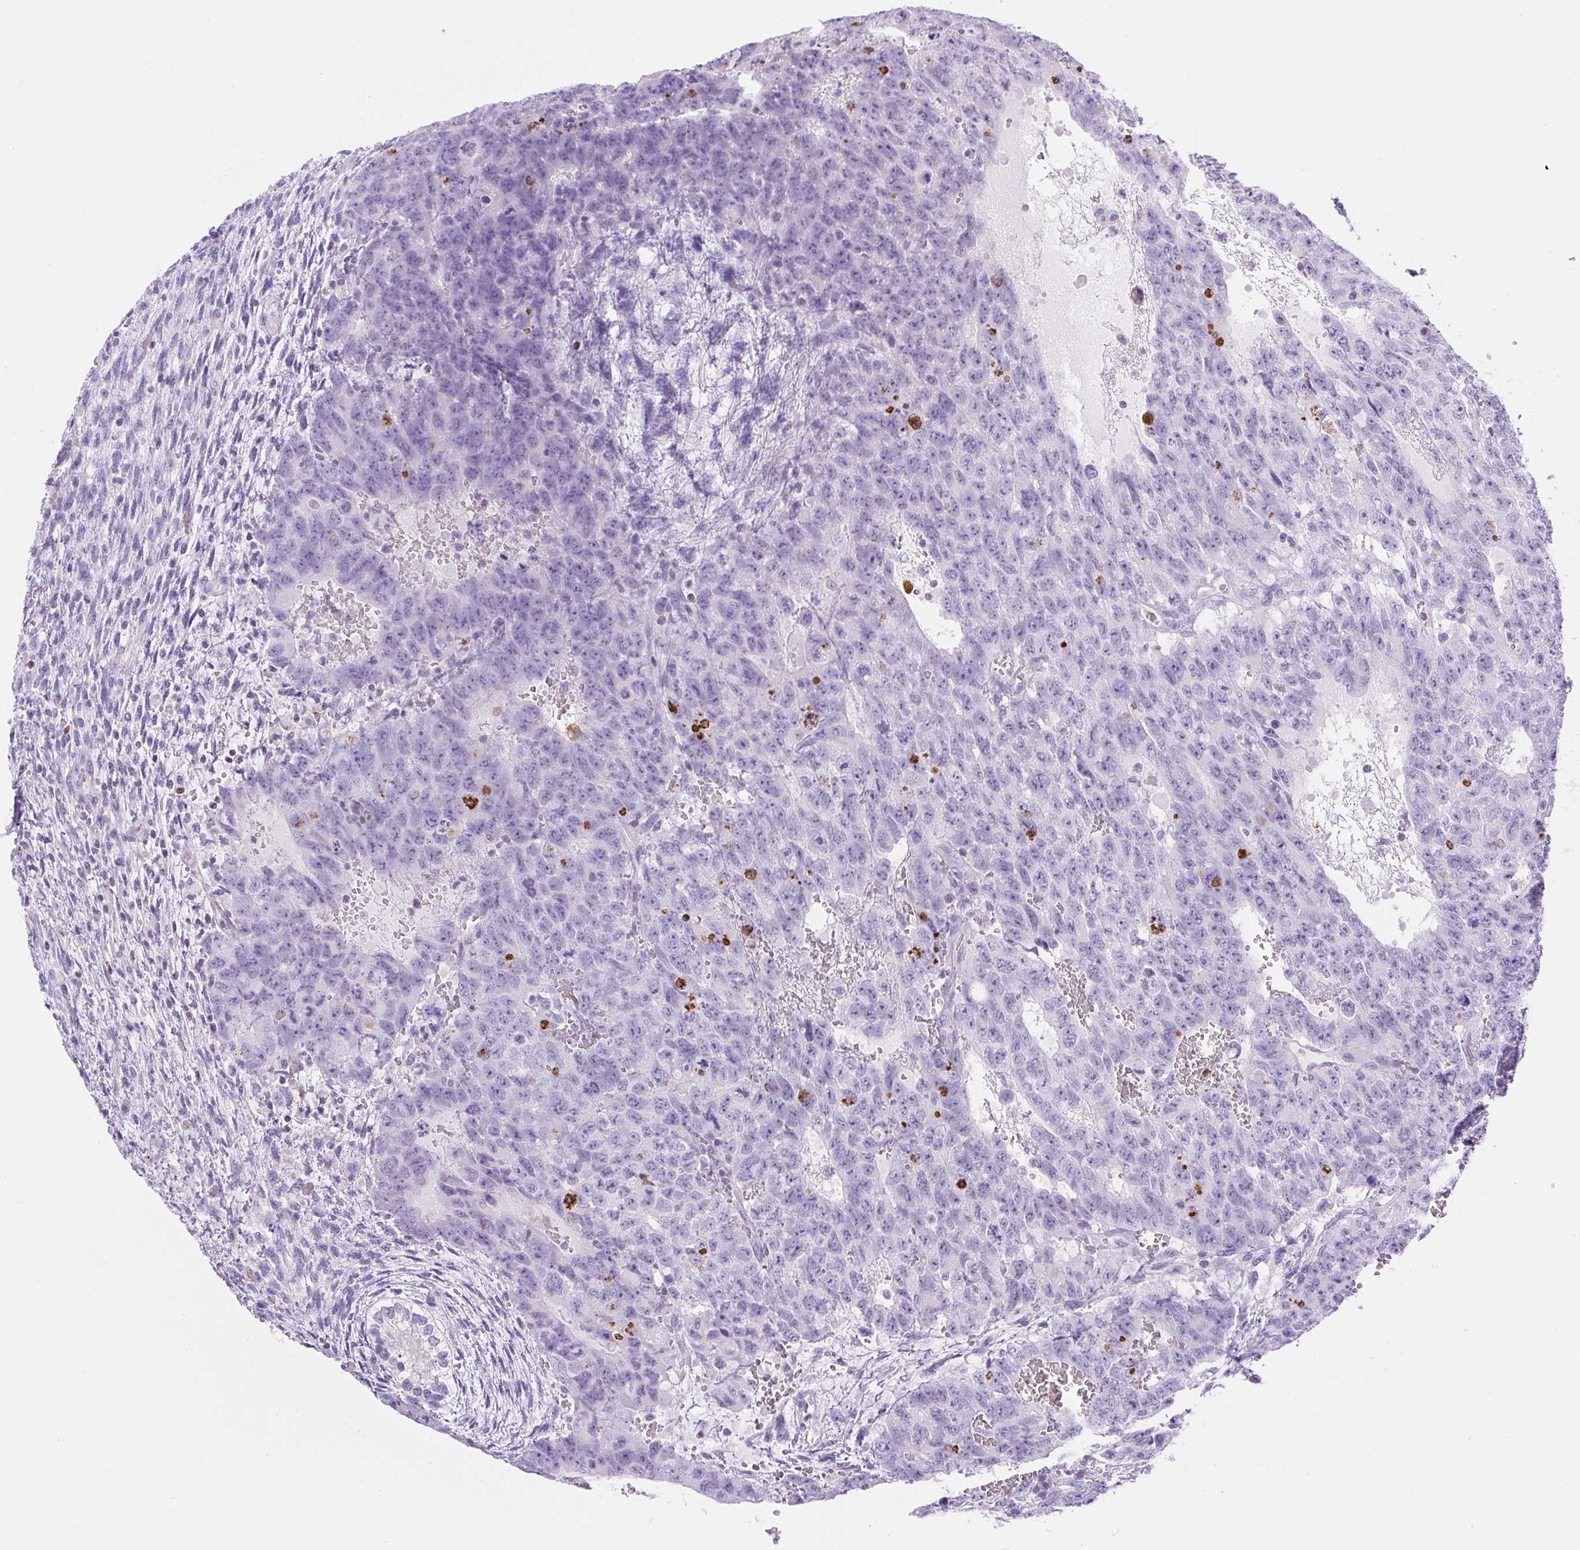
{"staining": {"intensity": "negative", "quantity": "none", "location": "none"}, "tissue": "testis cancer", "cell_type": "Tumor cells", "image_type": "cancer", "snomed": [{"axis": "morphology", "description": "Carcinoma, Embryonal, NOS"}, {"axis": "topography", "description": "Testis"}], "caption": "There is no significant staining in tumor cells of testis cancer (embryonal carcinoma).", "gene": "PIP5KL1", "patient": {"sex": "male", "age": 26}}